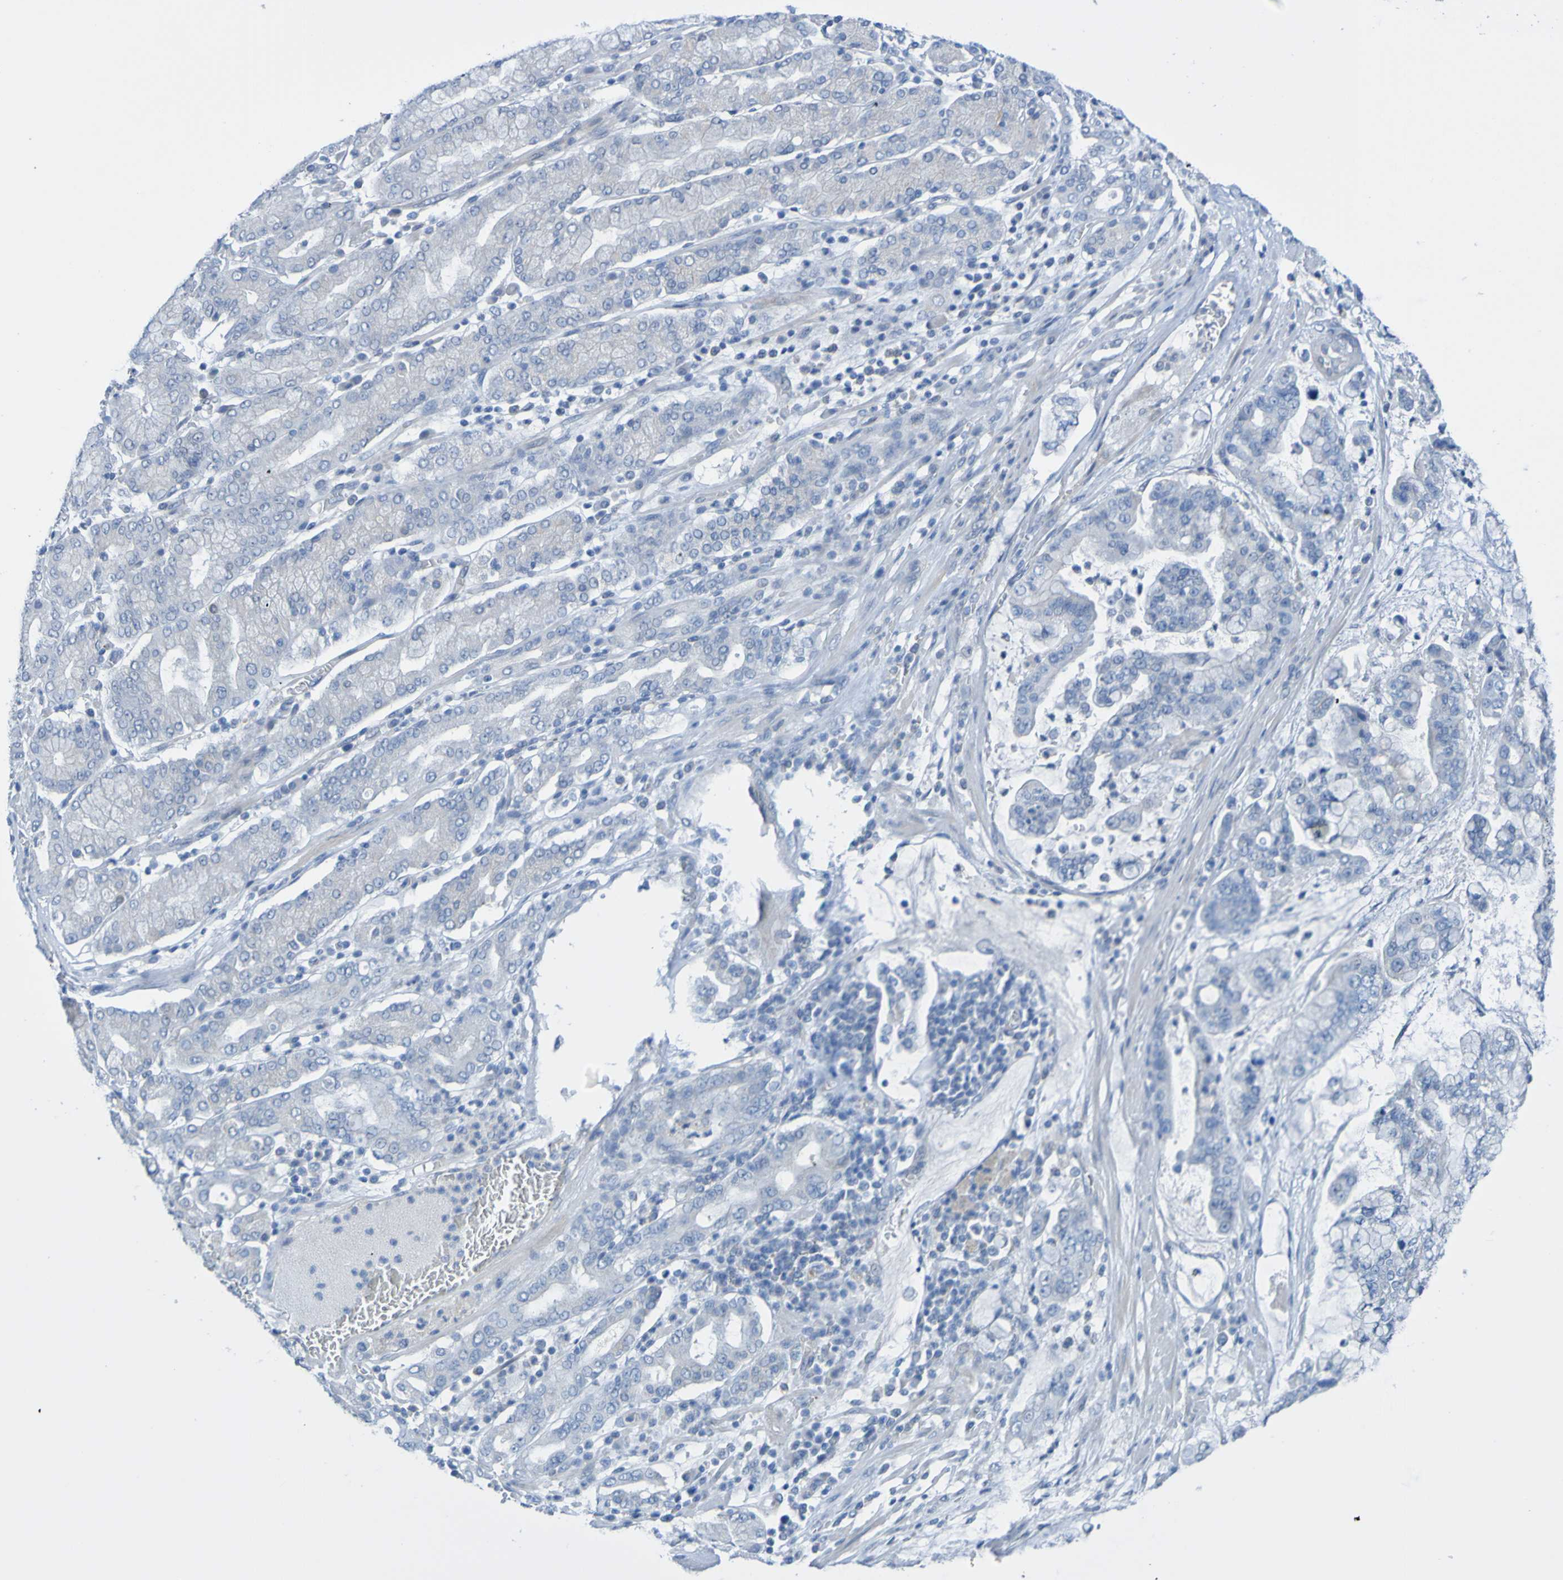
{"staining": {"intensity": "negative", "quantity": "none", "location": "none"}, "tissue": "stomach cancer", "cell_type": "Tumor cells", "image_type": "cancer", "snomed": [{"axis": "morphology", "description": "Normal tissue, NOS"}, {"axis": "morphology", "description": "Adenocarcinoma, NOS"}, {"axis": "topography", "description": "Stomach, upper"}, {"axis": "topography", "description": "Stomach"}], "caption": "Protein analysis of stomach adenocarcinoma shows no significant expression in tumor cells. (DAB IHC with hematoxylin counter stain).", "gene": "ACMSD", "patient": {"sex": "male", "age": 76}}